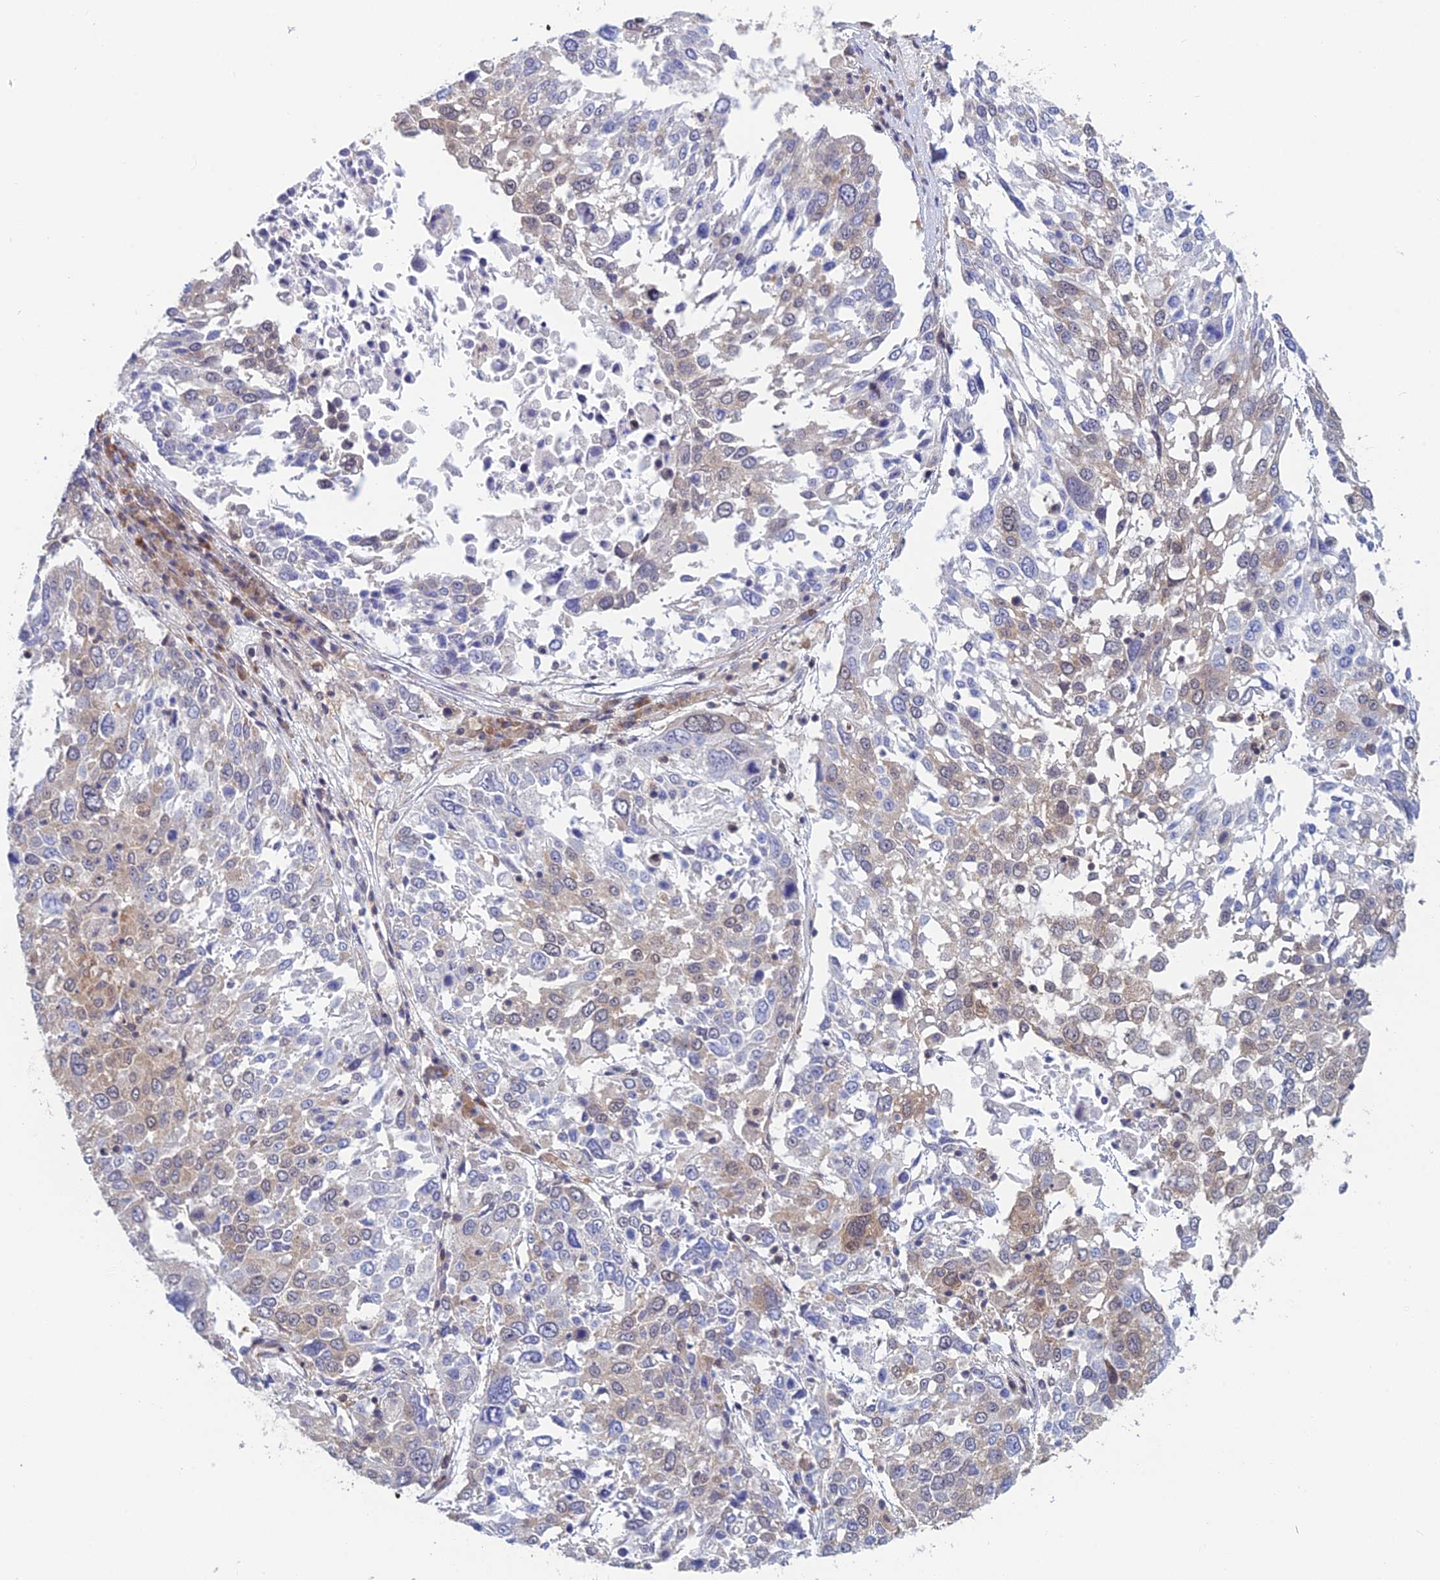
{"staining": {"intensity": "weak", "quantity": "<25%", "location": "cytoplasmic/membranous"}, "tissue": "lung cancer", "cell_type": "Tumor cells", "image_type": "cancer", "snomed": [{"axis": "morphology", "description": "Squamous cell carcinoma, NOS"}, {"axis": "topography", "description": "Lung"}], "caption": "Immunohistochemistry (IHC) micrograph of human lung cancer stained for a protein (brown), which reveals no expression in tumor cells. Brightfield microscopy of immunohistochemistry stained with DAB (3,3'-diaminobenzidine) (brown) and hematoxylin (blue), captured at high magnification.", "gene": "SRA1", "patient": {"sex": "male", "age": 65}}